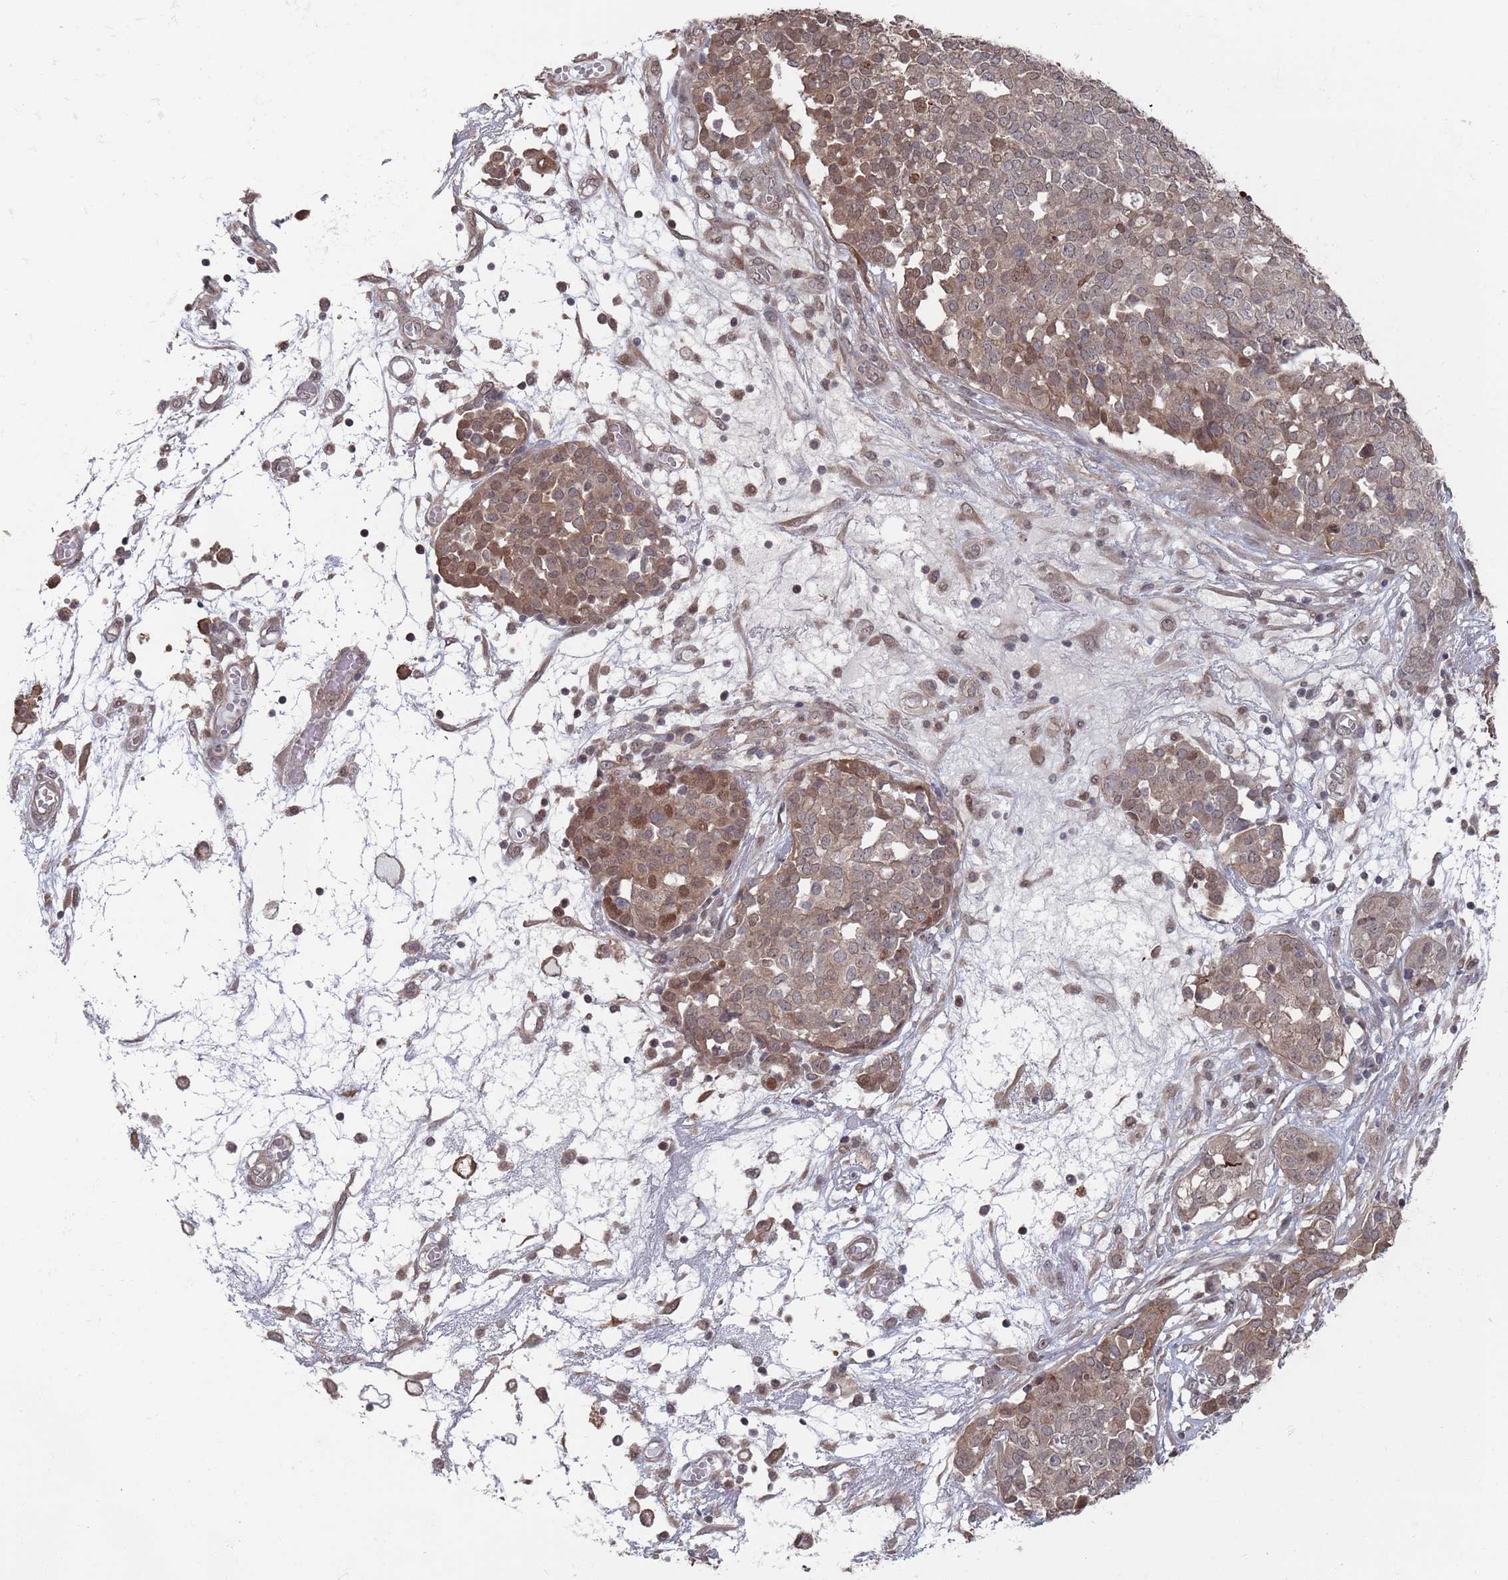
{"staining": {"intensity": "moderate", "quantity": "<25%", "location": "cytoplasmic/membranous,nuclear"}, "tissue": "ovarian cancer", "cell_type": "Tumor cells", "image_type": "cancer", "snomed": [{"axis": "morphology", "description": "Cystadenocarcinoma, serous, NOS"}, {"axis": "topography", "description": "Soft tissue"}, {"axis": "topography", "description": "Ovary"}], "caption": "A high-resolution histopathology image shows IHC staining of serous cystadenocarcinoma (ovarian), which shows moderate cytoplasmic/membranous and nuclear expression in approximately <25% of tumor cells.", "gene": "DGKD", "patient": {"sex": "female", "age": 57}}